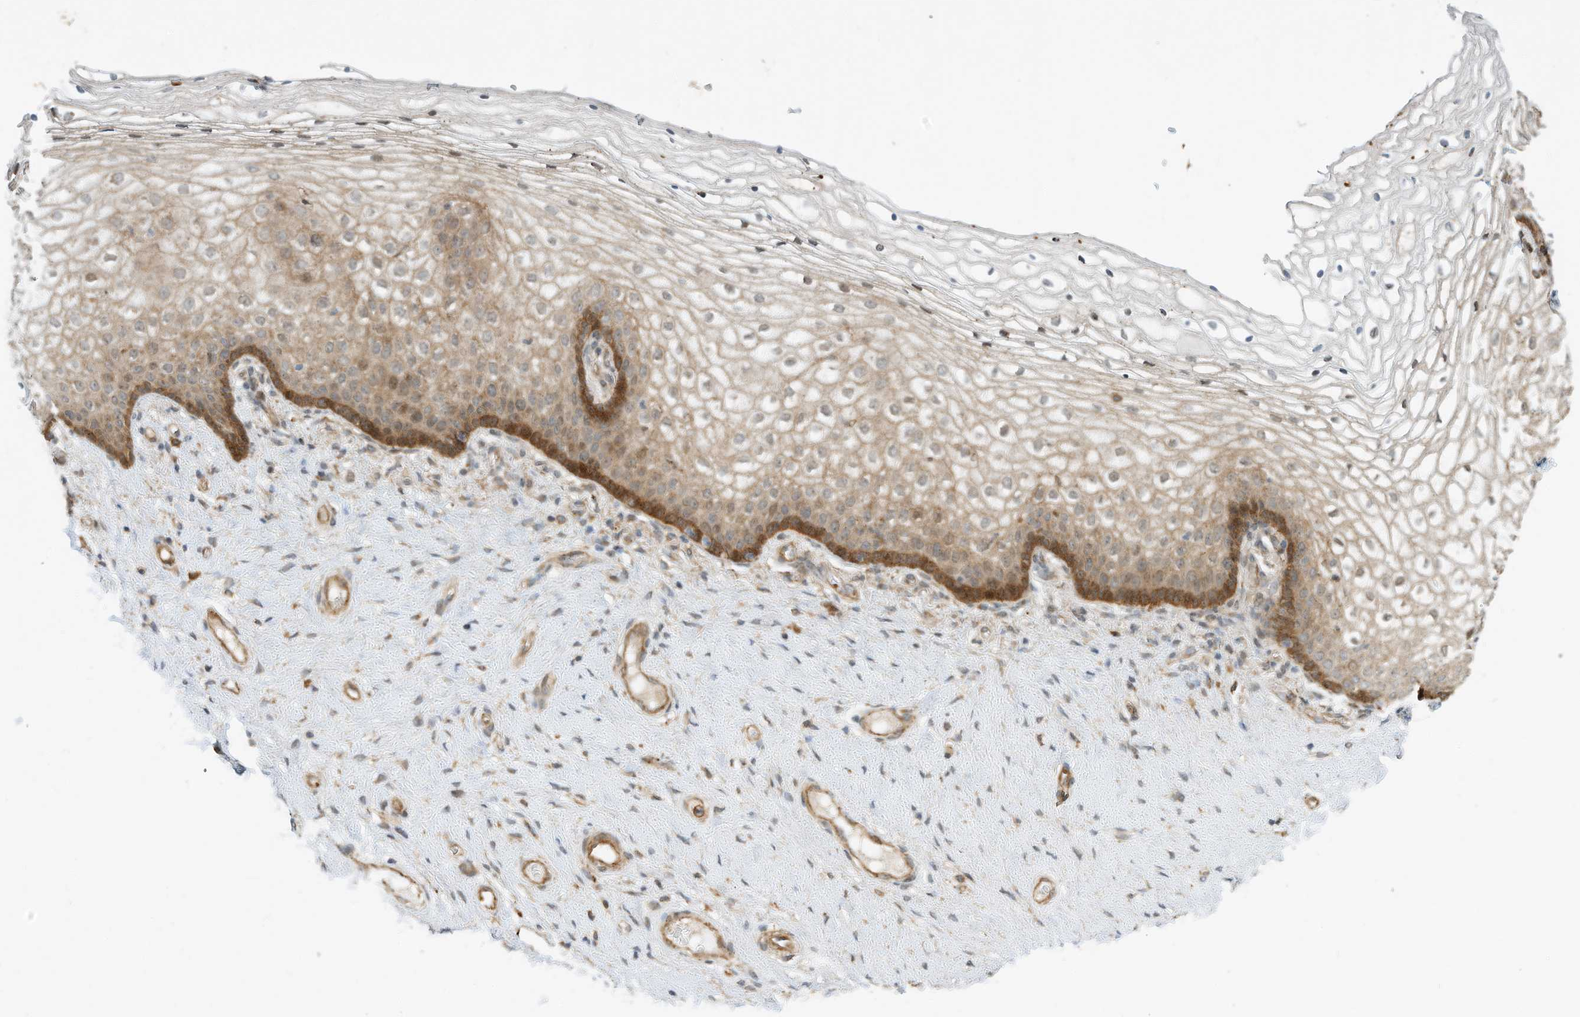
{"staining": {"intensity": "strong", "quantity": "<25%", "location": "cytoplasmic/membranous"}, "tissue": "vagina", "cell_type": "Squamous epithelial cells", "image_type": "normal", "snomed": [{"axis": "morphology", "description": "Normal tissue, NOS"}, {"axis": "topography", "description": "Vagina"}], "caption": "Human vagina stained for a protein (brown) displays strong cytoplasmic/membranous positive expression in approximately <25% of squamous epithelial cells.", "gene": "CPAMD8", "patient": {"sex": "female", "age": 60}}